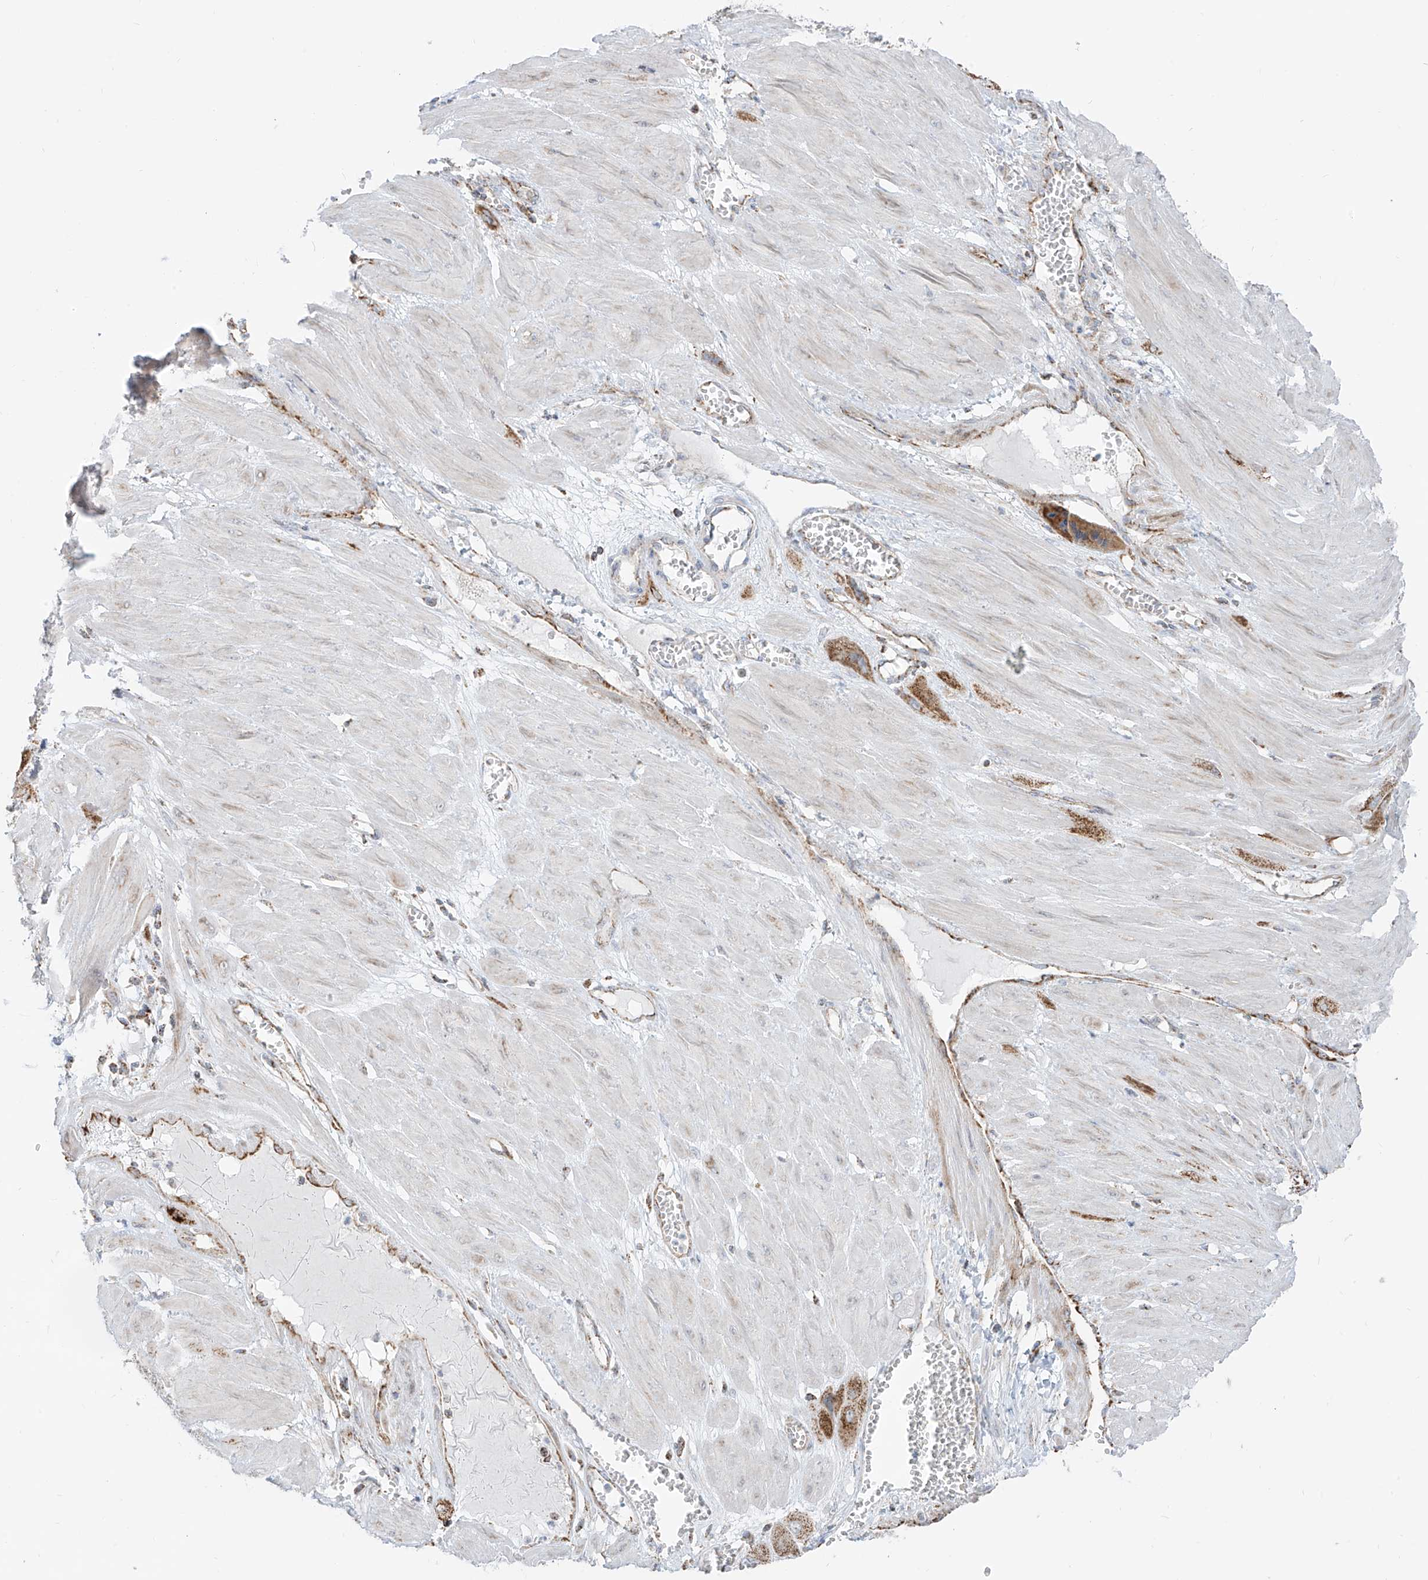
{"staining": {"intensity": "moderate", "quantity": ">75%", "location": "cytoplasmic/membranous"}, "tissue": "cervical cancer", "cell_type": "Tumor cells", "image_type": "cancer", "snomed": [{"axis": "morphology", "description": "Squamous cell carcinoma, NOS"}, {"axis": "topography", "description": "Cervix"}], "caption": "The immunohistochemical stain labels moderate cytoplasmic/membranous expression in tumor cells of cervical cancer (squamous cell carcinoma) tissue.", "gene": "ETHE1", "patient": {"sex": "female", "age": 34}}